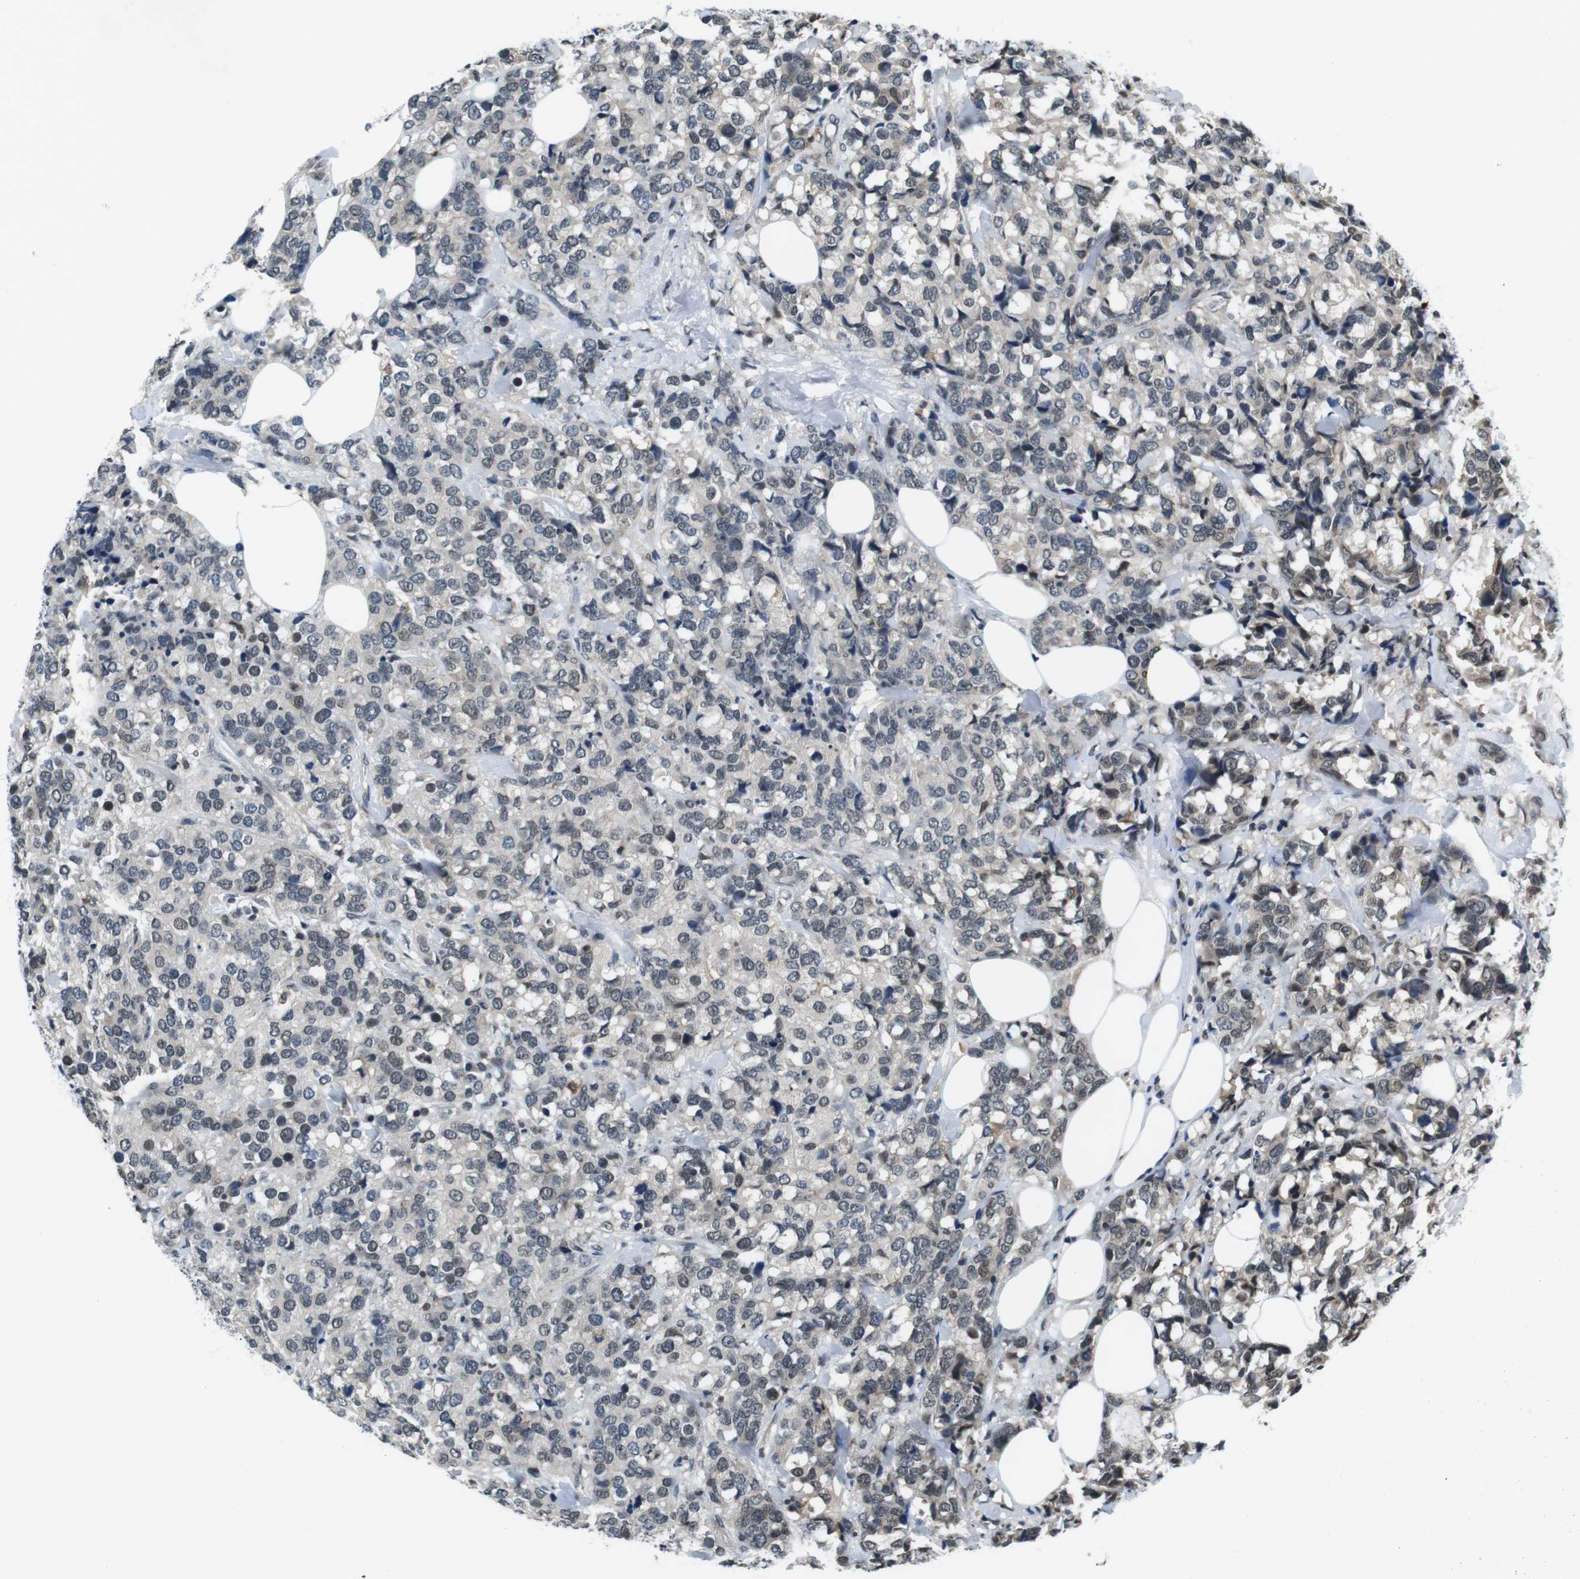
{"staining": {"intensity": "negative", "quantity": "none", "location": "none"}, "tissue": "breast cancer", "cell_type": "Tumor cells", "image_type": "cancer", "snomed": [{"axis": "morphology", "description": "Lobular carcinoma"}, {"axis": "topography", "description": "Breast"}], "caption": "There is no significant expression in tumor cells of breast lobular carcinoma.", "gene": "NEK4", "patient": {"sex": "female", "age": 59}}